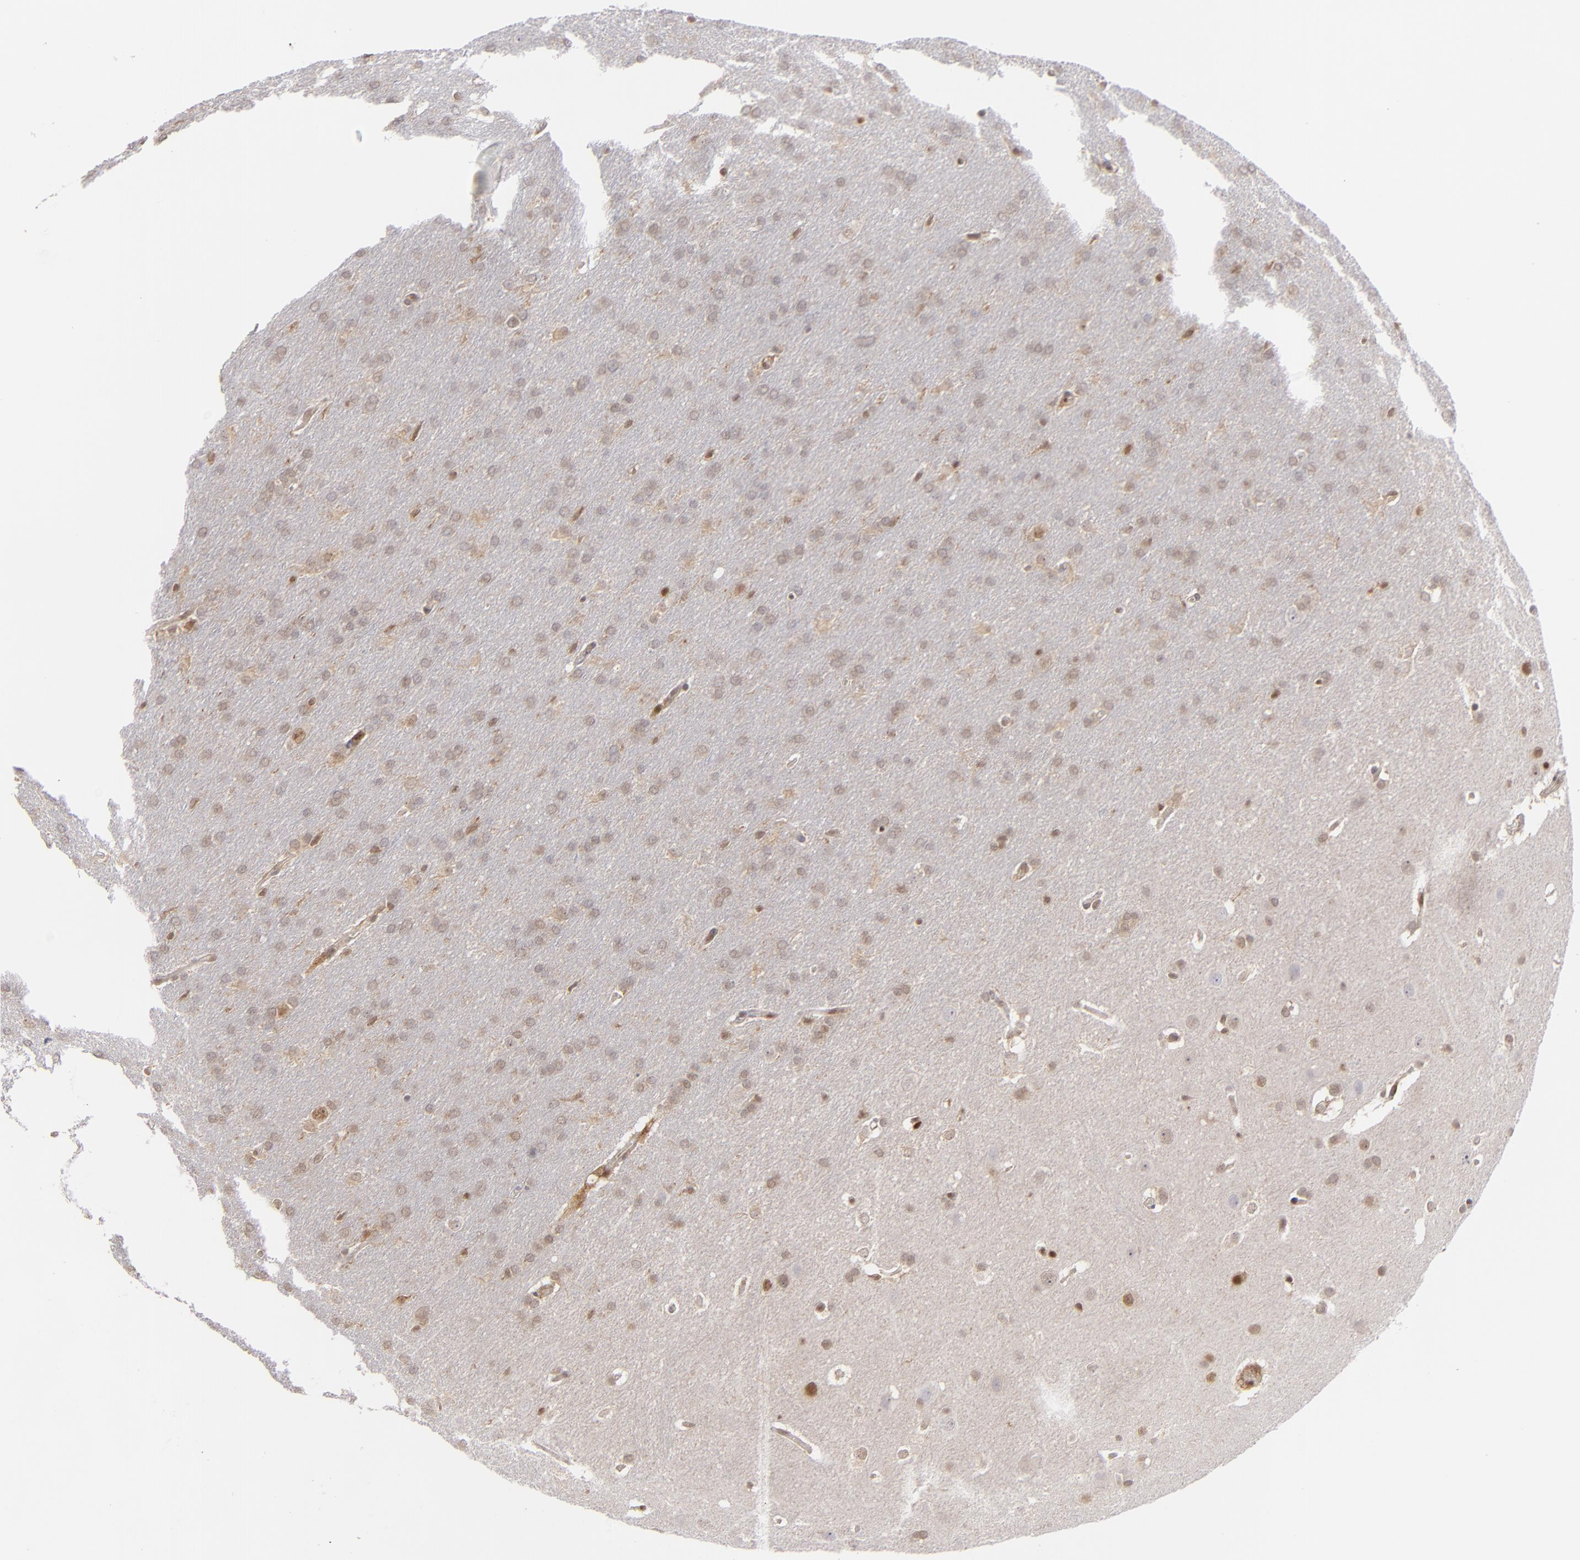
{"staining": {"intensity": "weak", "quantity": "<25%", "location": "cytoplasmic/membranous,nuclear"}, "tissue": "glioma", "cell_type": "Tumor cells", "image_type": "cancer", "snomed": [{"axis": "morphology", "description": "Glioma, malignant, Low grade"}, {"axis": "topography", "description": "Brain"}], "caption": "Malignant glioma (low-grade) was stained to show a protein in brown. There is no significant staining in tumor cells. Nuclei are stained in blue.", "gene": "GSR", "patient": {"sex": "female", "age": 32}}